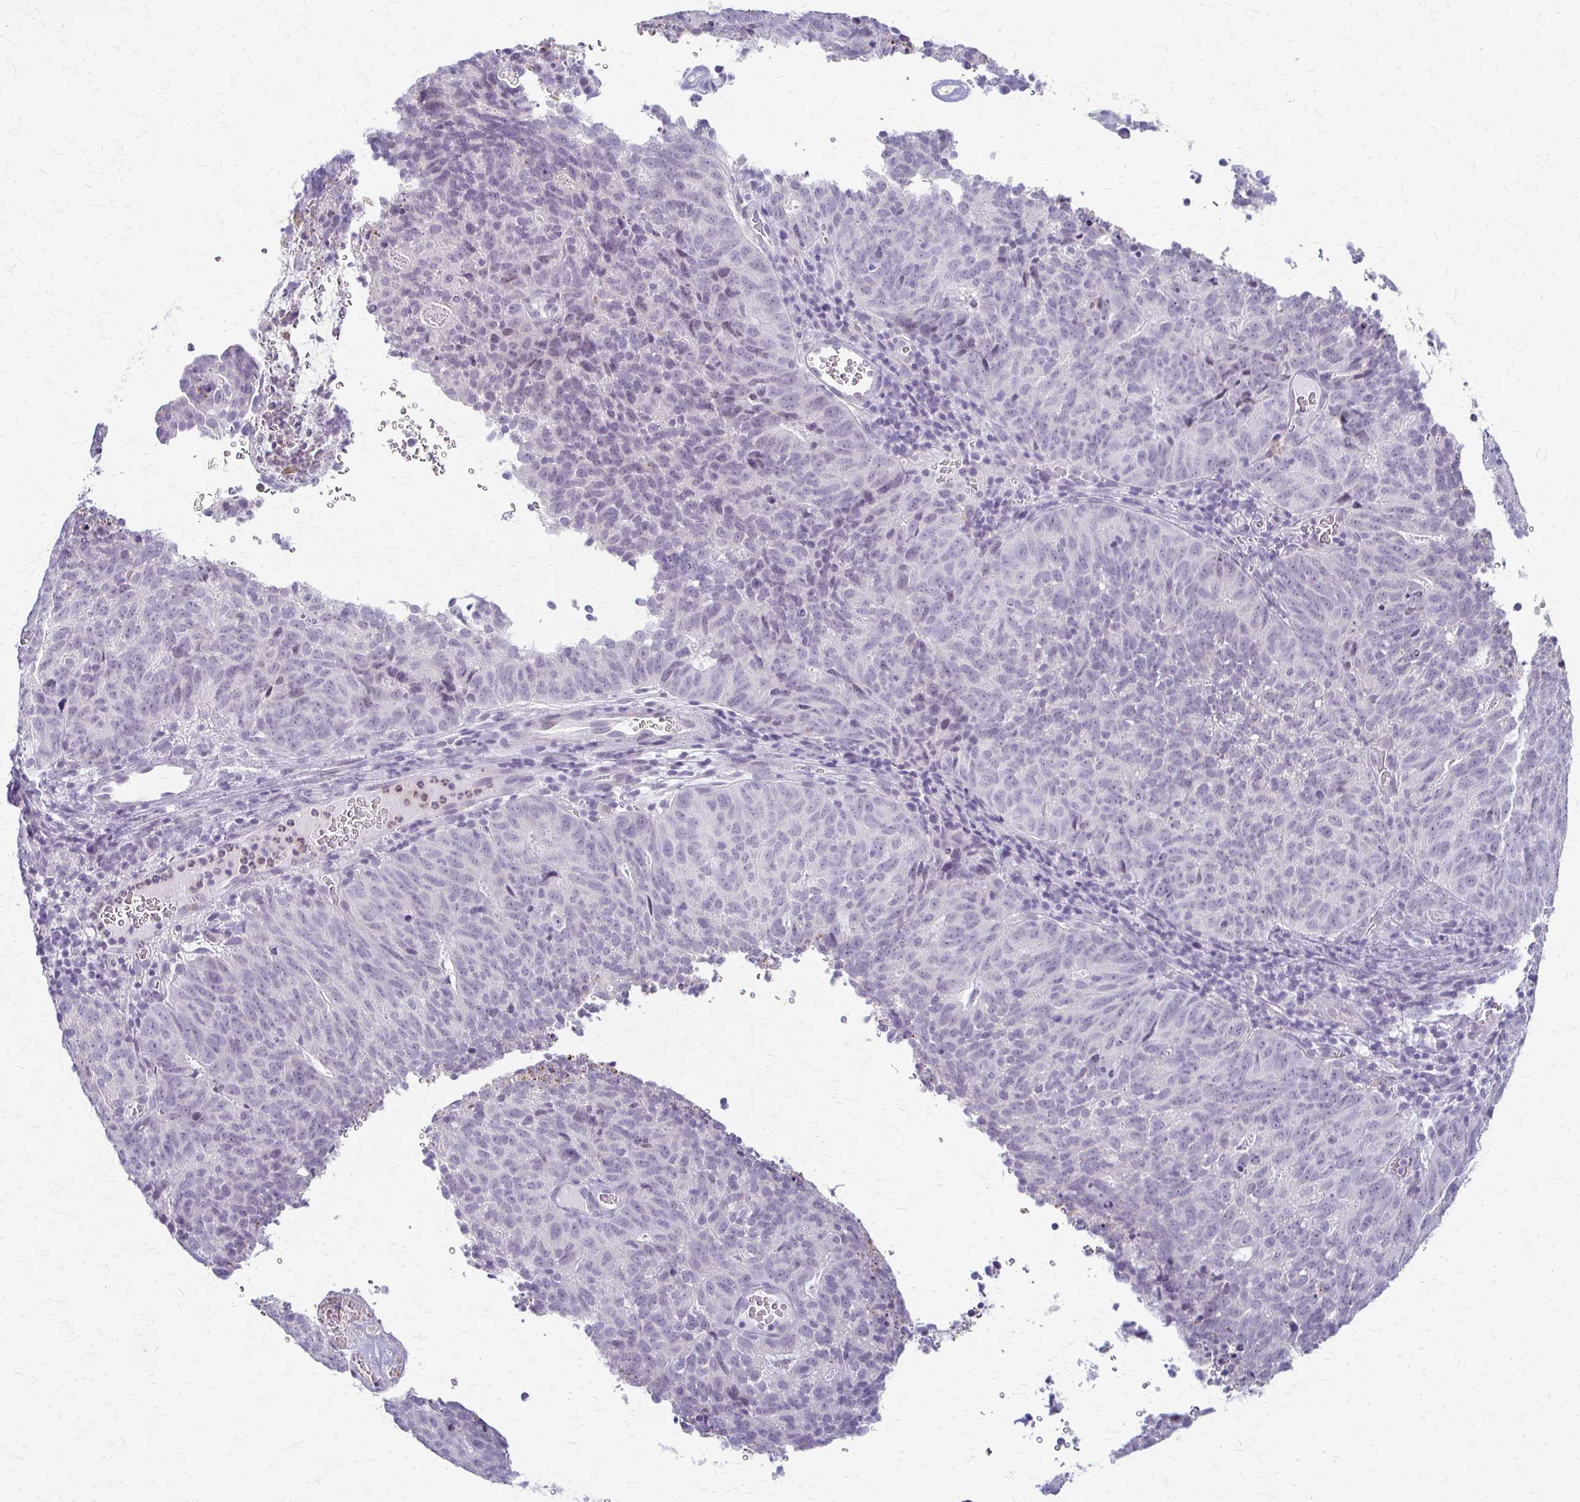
{"staining": {"intensity": "negative", "quantity": "none", "location": "none"}, "tissue": "cervical cancer", "cell_type": "Tumor cells", "image_type": "cancer", "snomed": [{"axis": "morphology", "description": "Adenocarcinoma, NOS"}, {"axis": "topography", "description": "Cervix"}], "caption": "Immunohistochemical staining of cervical cancer (adenocarcinoma) shows no significant positivity in tumor cells.", "gene": "ACP5", "patient": {"sex": "female", "age": 38}}